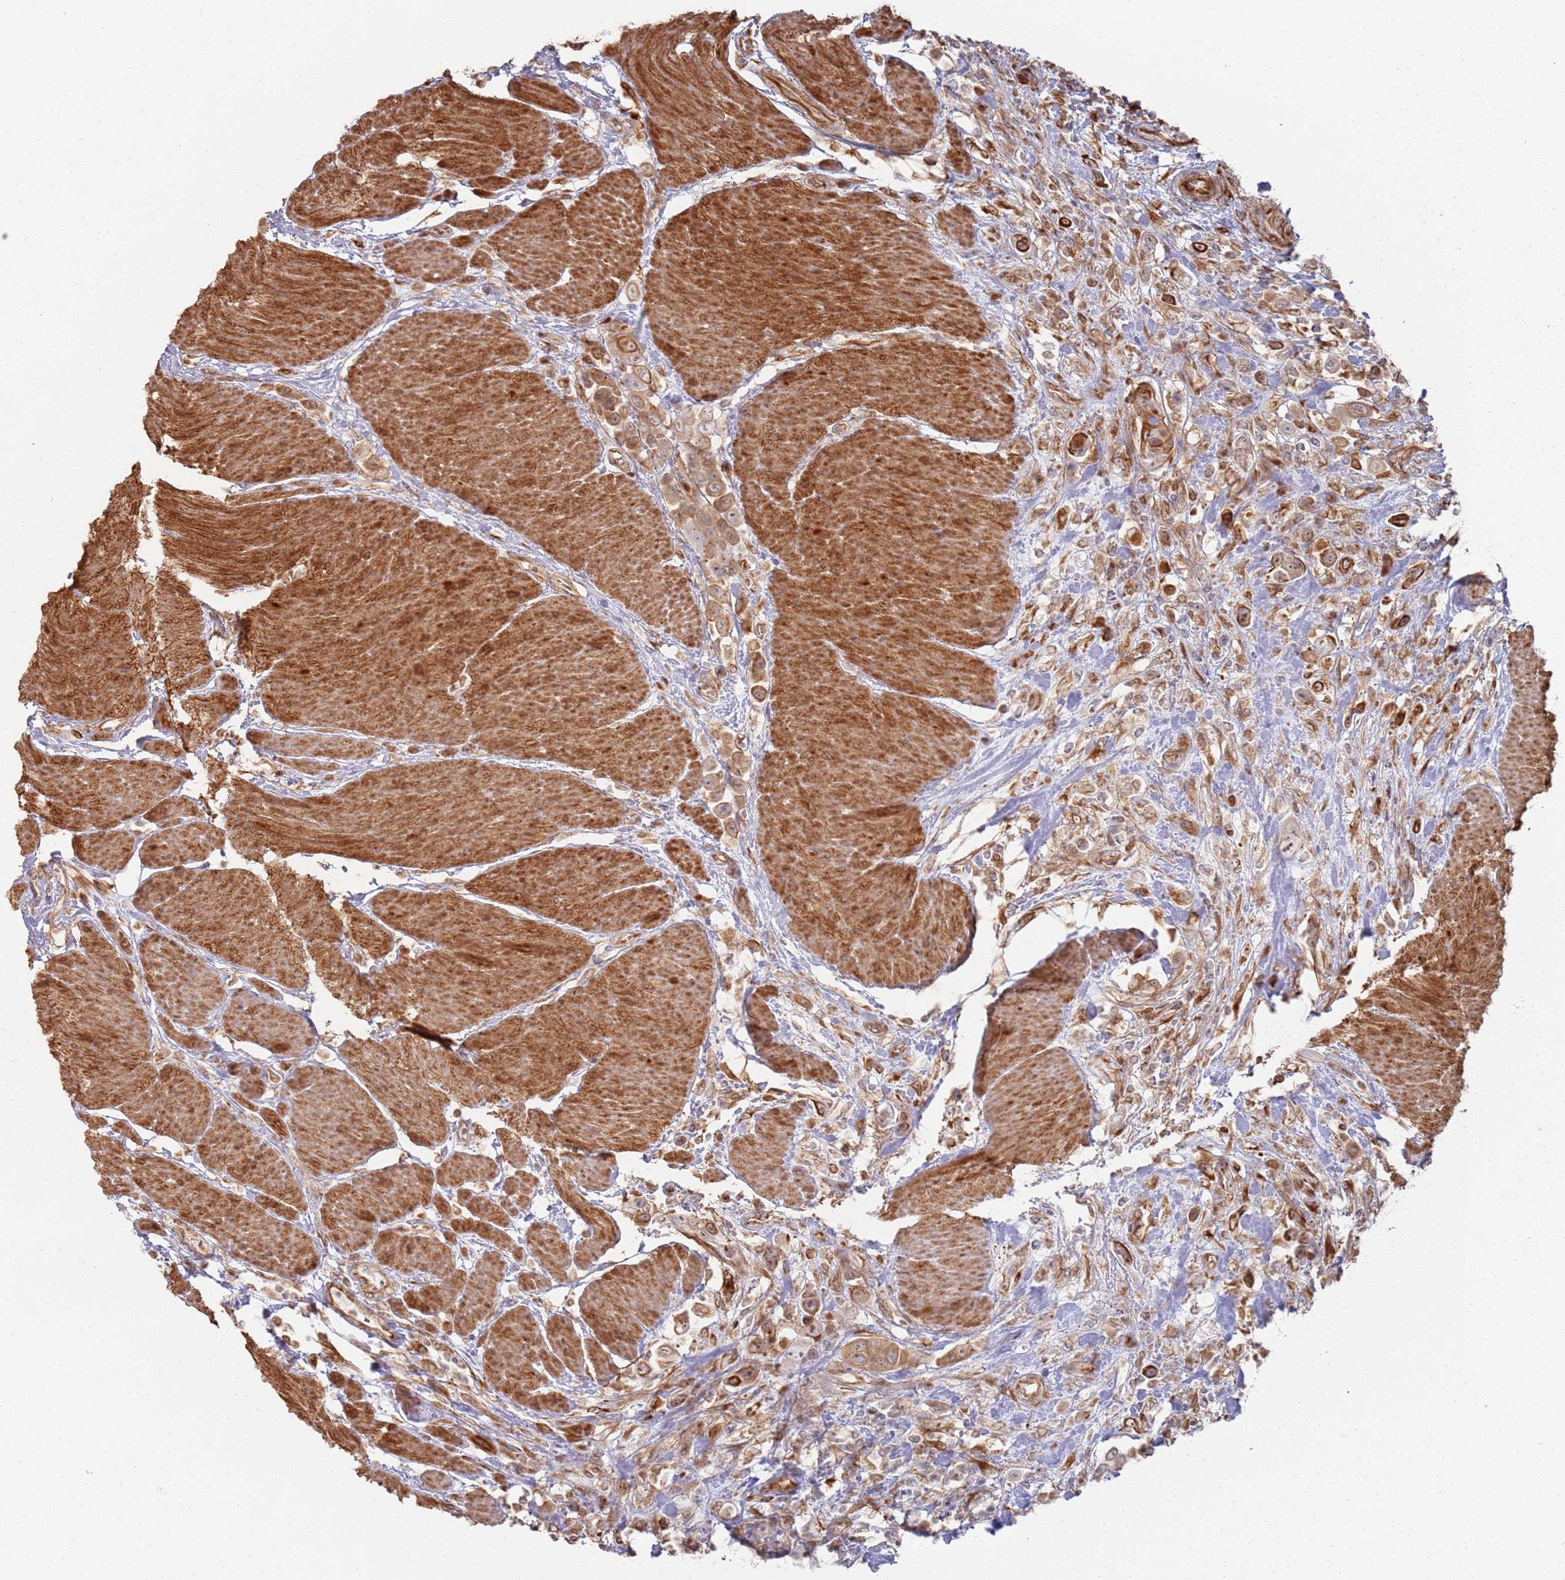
{"staining": {"intensity": "moderate", "quantity": ">75%", "location": "cytoplasmic/membranous,nuclear"}, "tissue": "urothelial cancer", "cell_type": "Tumor cells", "image_type": "cancer", "snomed": [{"axis": "morphology", "description": "Urothelial carcinoma, High grade"}, {"axis": "topography", "description": "Urinary bladder"}], "caption": "Approximately >75% of tumor cells in urothelial carcinoma (high-grade) display moderate cytoplasmic/membranous and nuclear protein expression as visualized by brown immunohistochemical staining.", "gene": "PHF21A", "patient": {"sex": "male", "age": 50}}